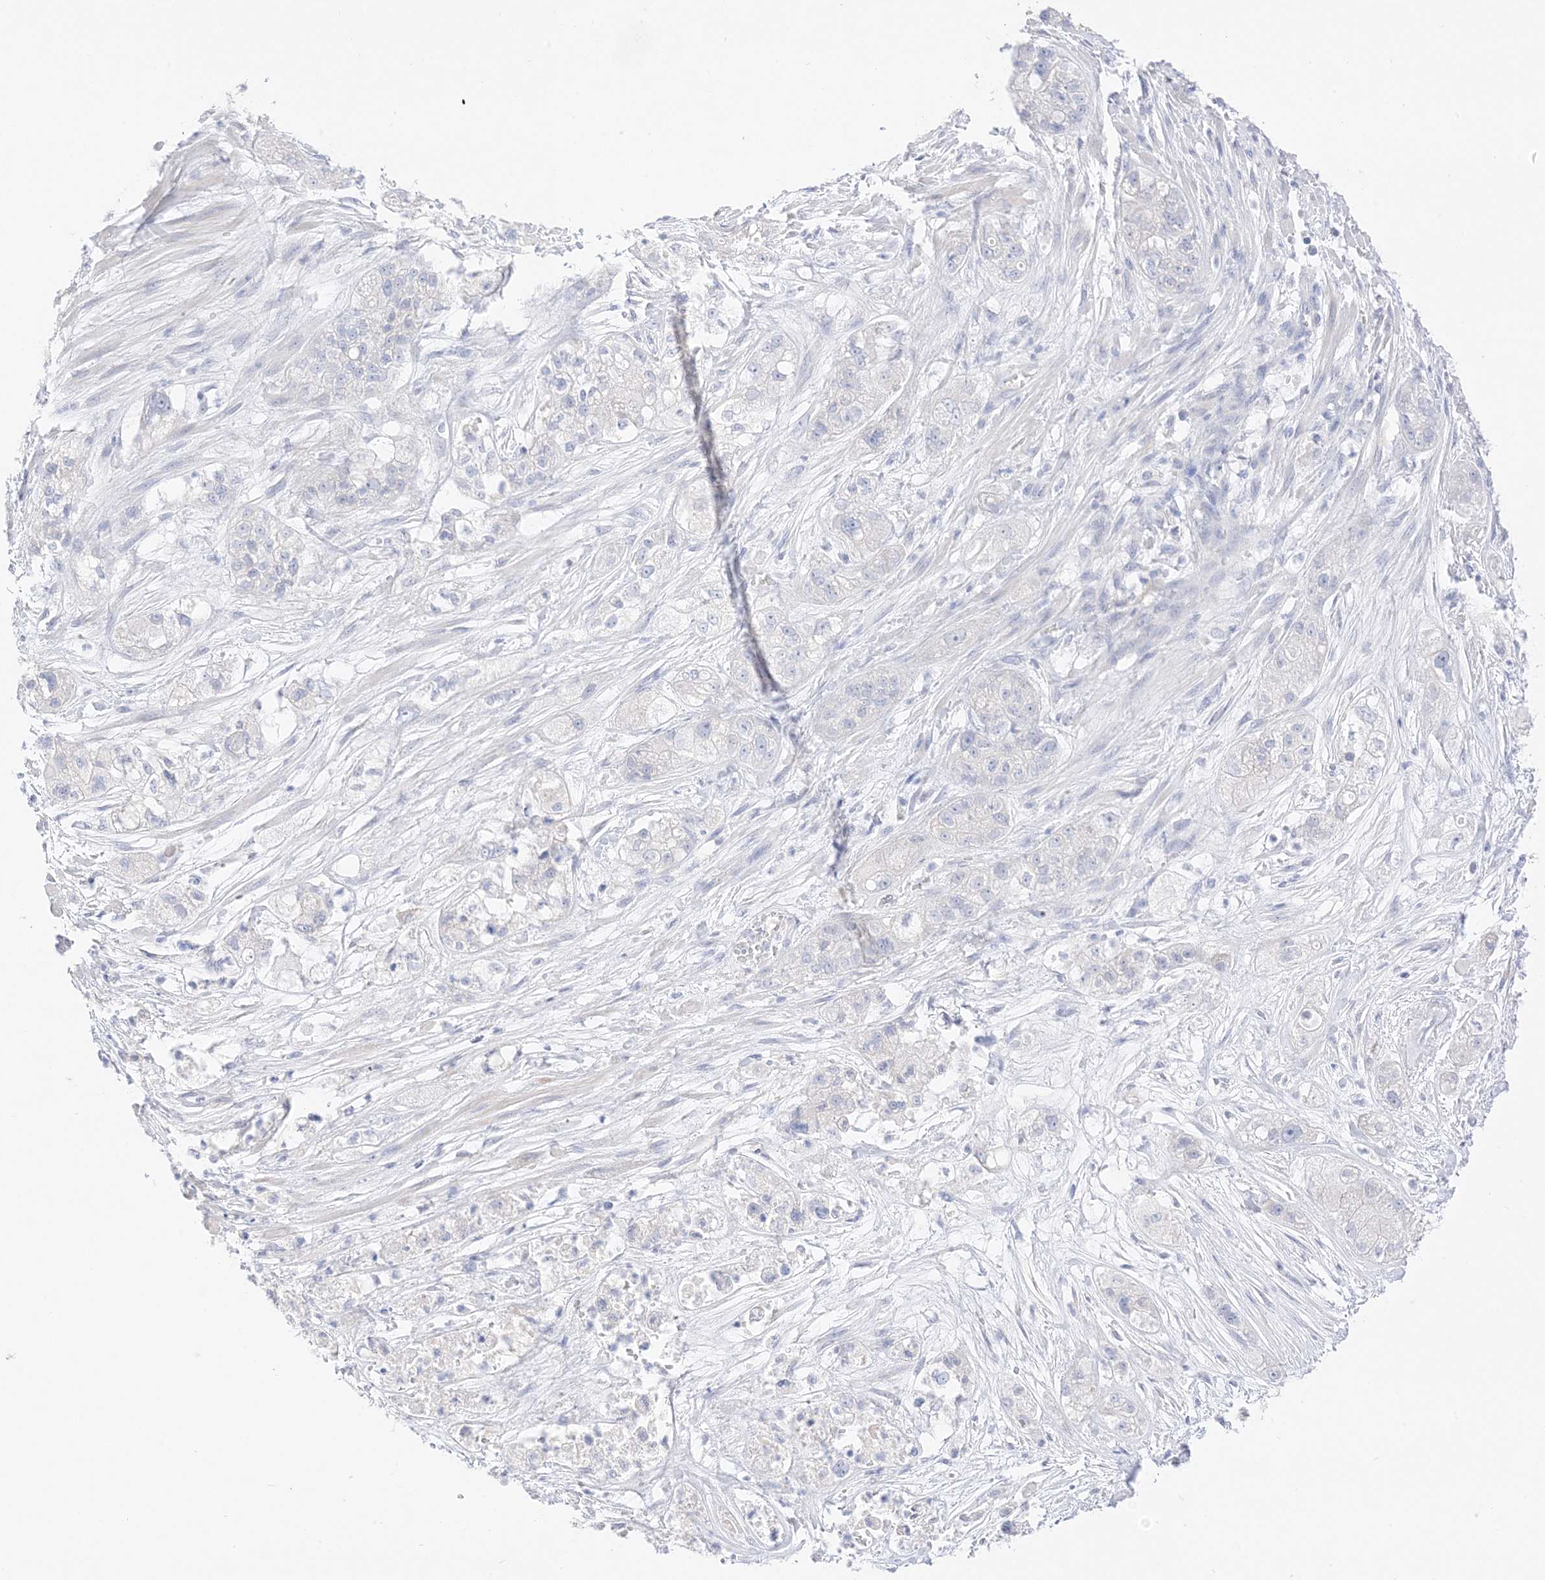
{"staining": {"intensity": "negative", "quantity": "none", "location": "none"}, "tissue": "pancreatic cancer", "cell_type": "Tumor cells", "image_type": "cancer", "snomed": [{"axis": "morphology", "description": "Adenocarcinoma, NOS"}, {"axis": "topography", "description": "Pancreas"}], "caption": "DAB immunohistochemical staining of adenocarcinoma (pancreatic) shows no significant positivity in tumor cells.", "gene": "MUC17", "patient": {"sex": "female", "age": 78}}